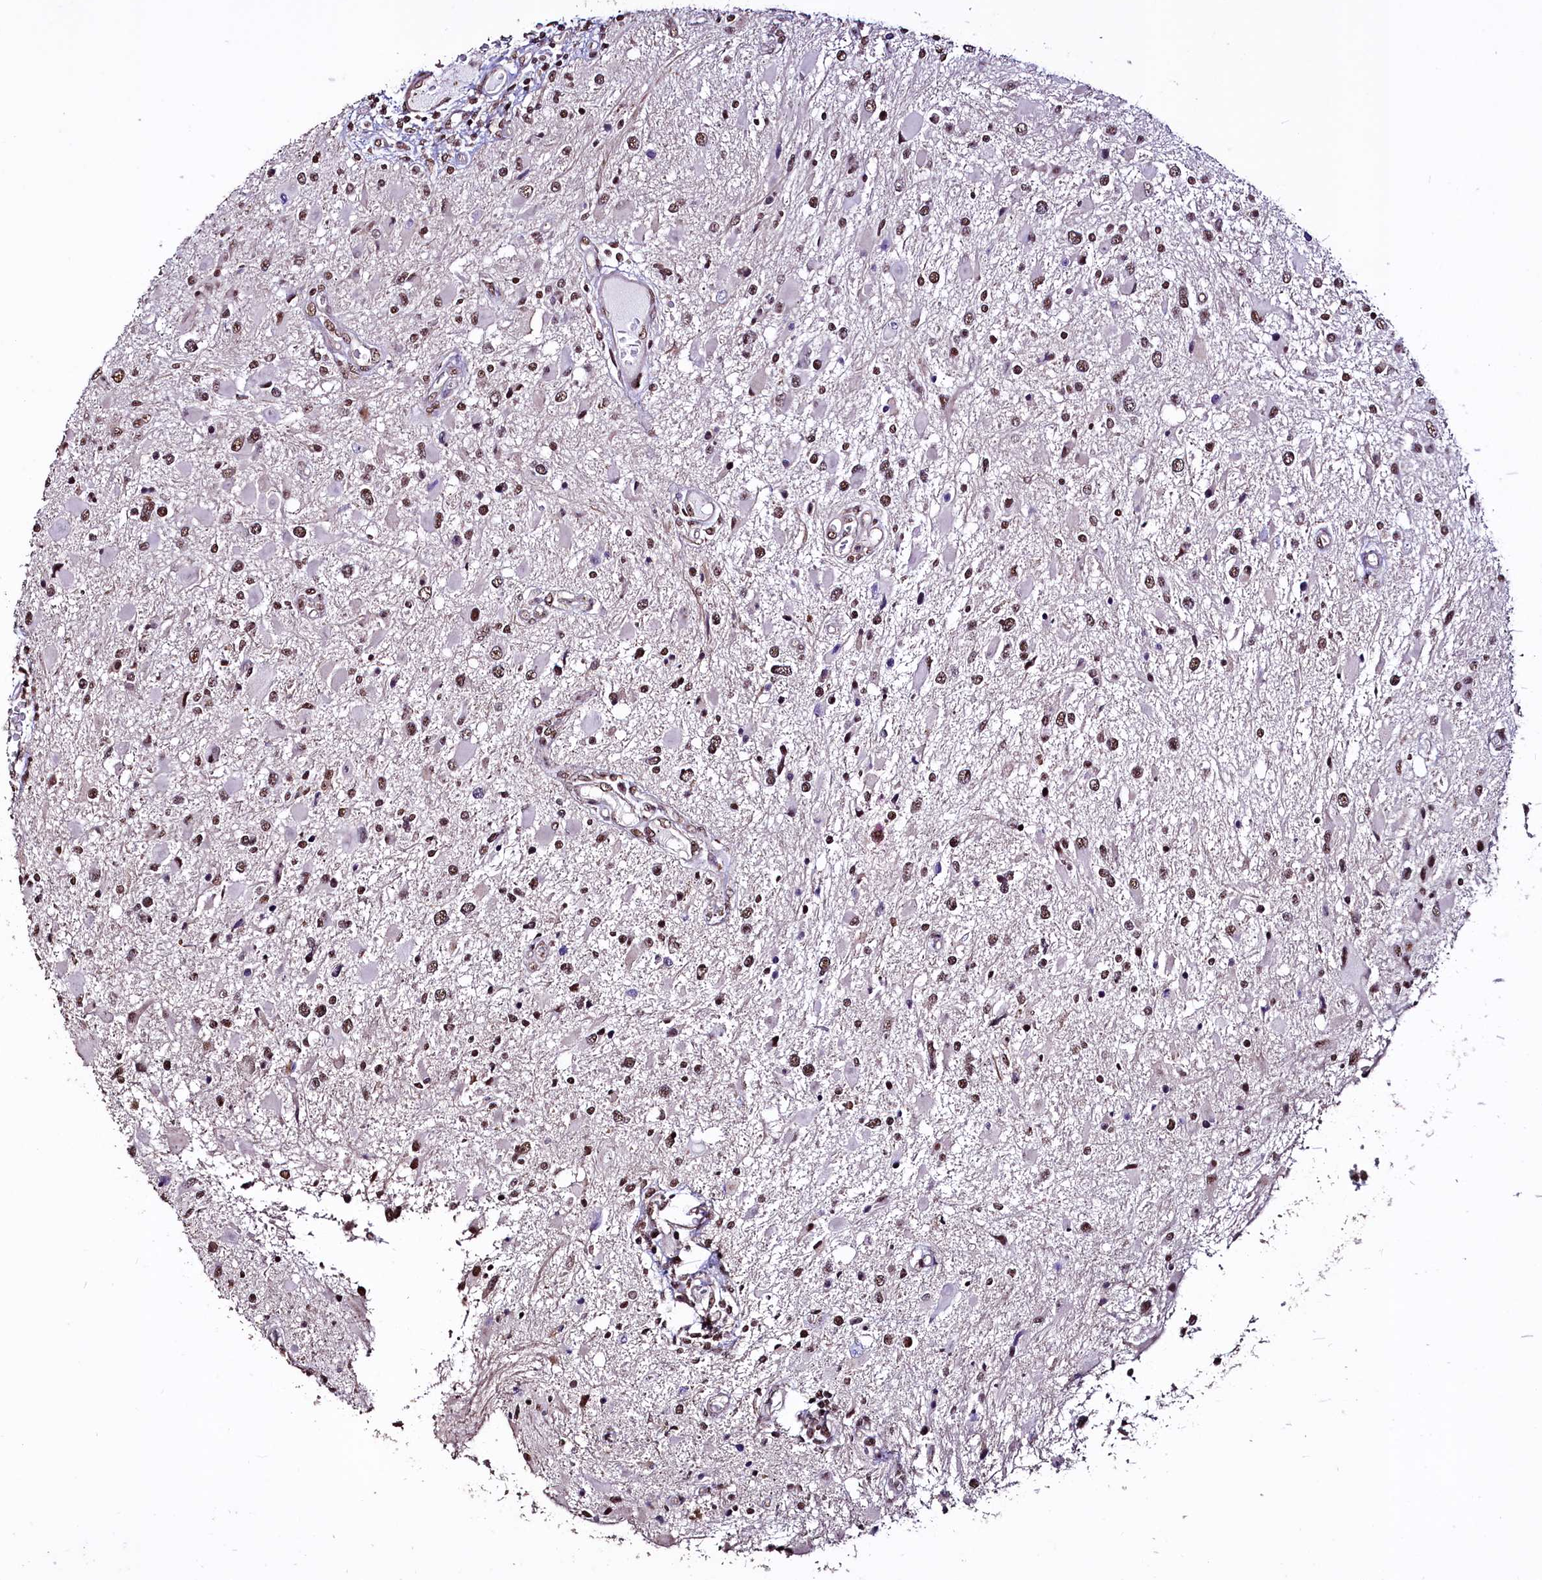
{"staining": {"intensity": "moderate", "quantity": ">75%", "location": "nuclear"}, "tissue": "glioma", "cell_type": "Tumor cells", "image_type": "cancer", "snomed": [{"axis": "morphology", "description": "Glioma, malignant, High grade"}, {"axis": "topography", "description": "Brain"}], "caption": "Immunohistochemical staining of glioma reveals medium levels of moderate nuclear protein staining in about >75% of tumor cells. The protein of interest is shown in brown color, while the nuclei are stained blue.", "gene": "SFSWAP", "patient": {"sex": "male", "age": 53}}